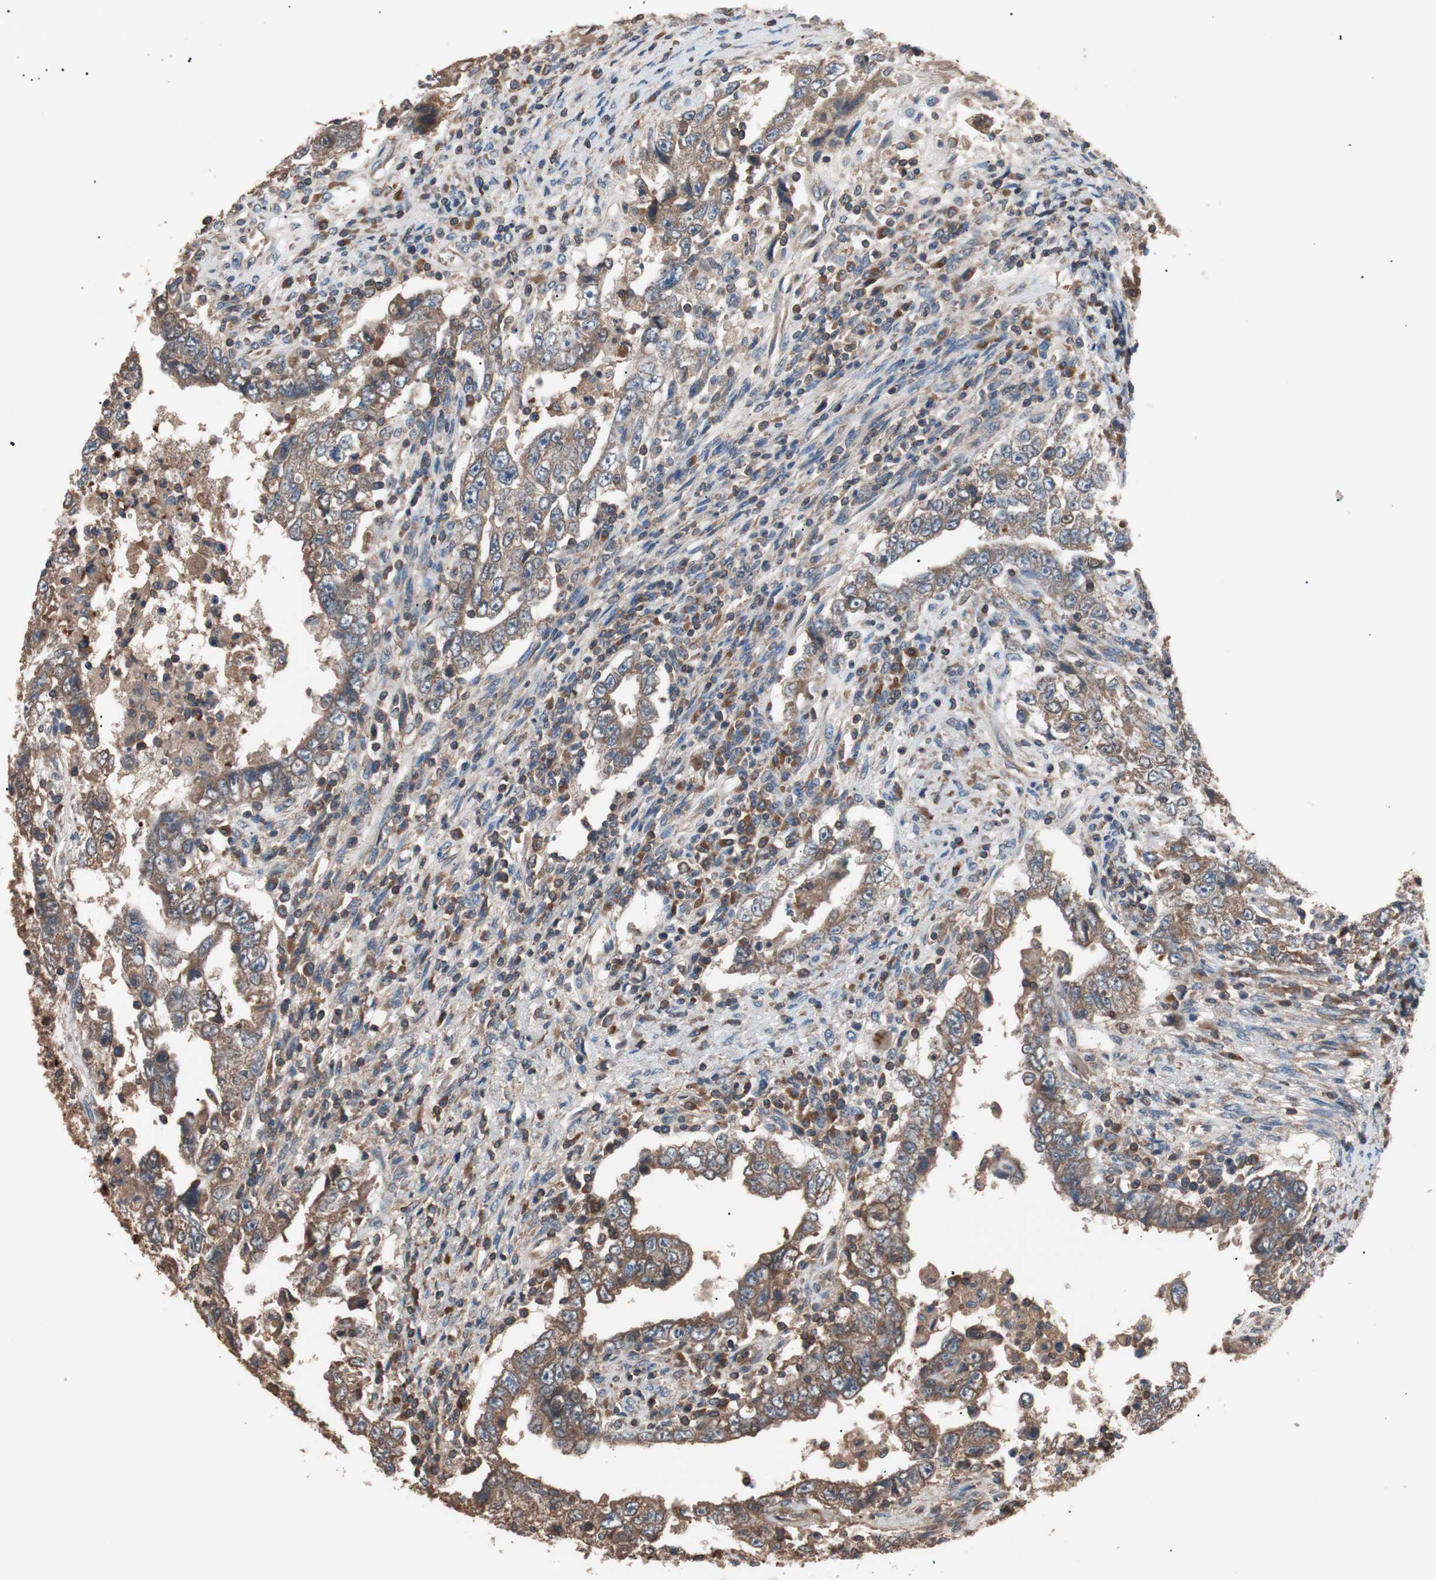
{"staining": {"intensity": "moderate", "quantity": ">75%", "location": "cytoplasmic/membranous"}, "tissue": "testis cancer", "cell_type": "Tumor cells", "image_type": "cancer", "snomed": [{"axis": "morphology", "description": "Carcinoma, Embryonal, NOS"}, {"axis": "topography", "description": "Testis"}], "caption": "Immunohistochemical staining of human testis embryonal carcinoma demonstrates moderate cytoplasmic/membranous protein positivity in about >75% of tumor cells.", "gene": "GLYCTK", "patient": {"sex": "male", "age": 26}}